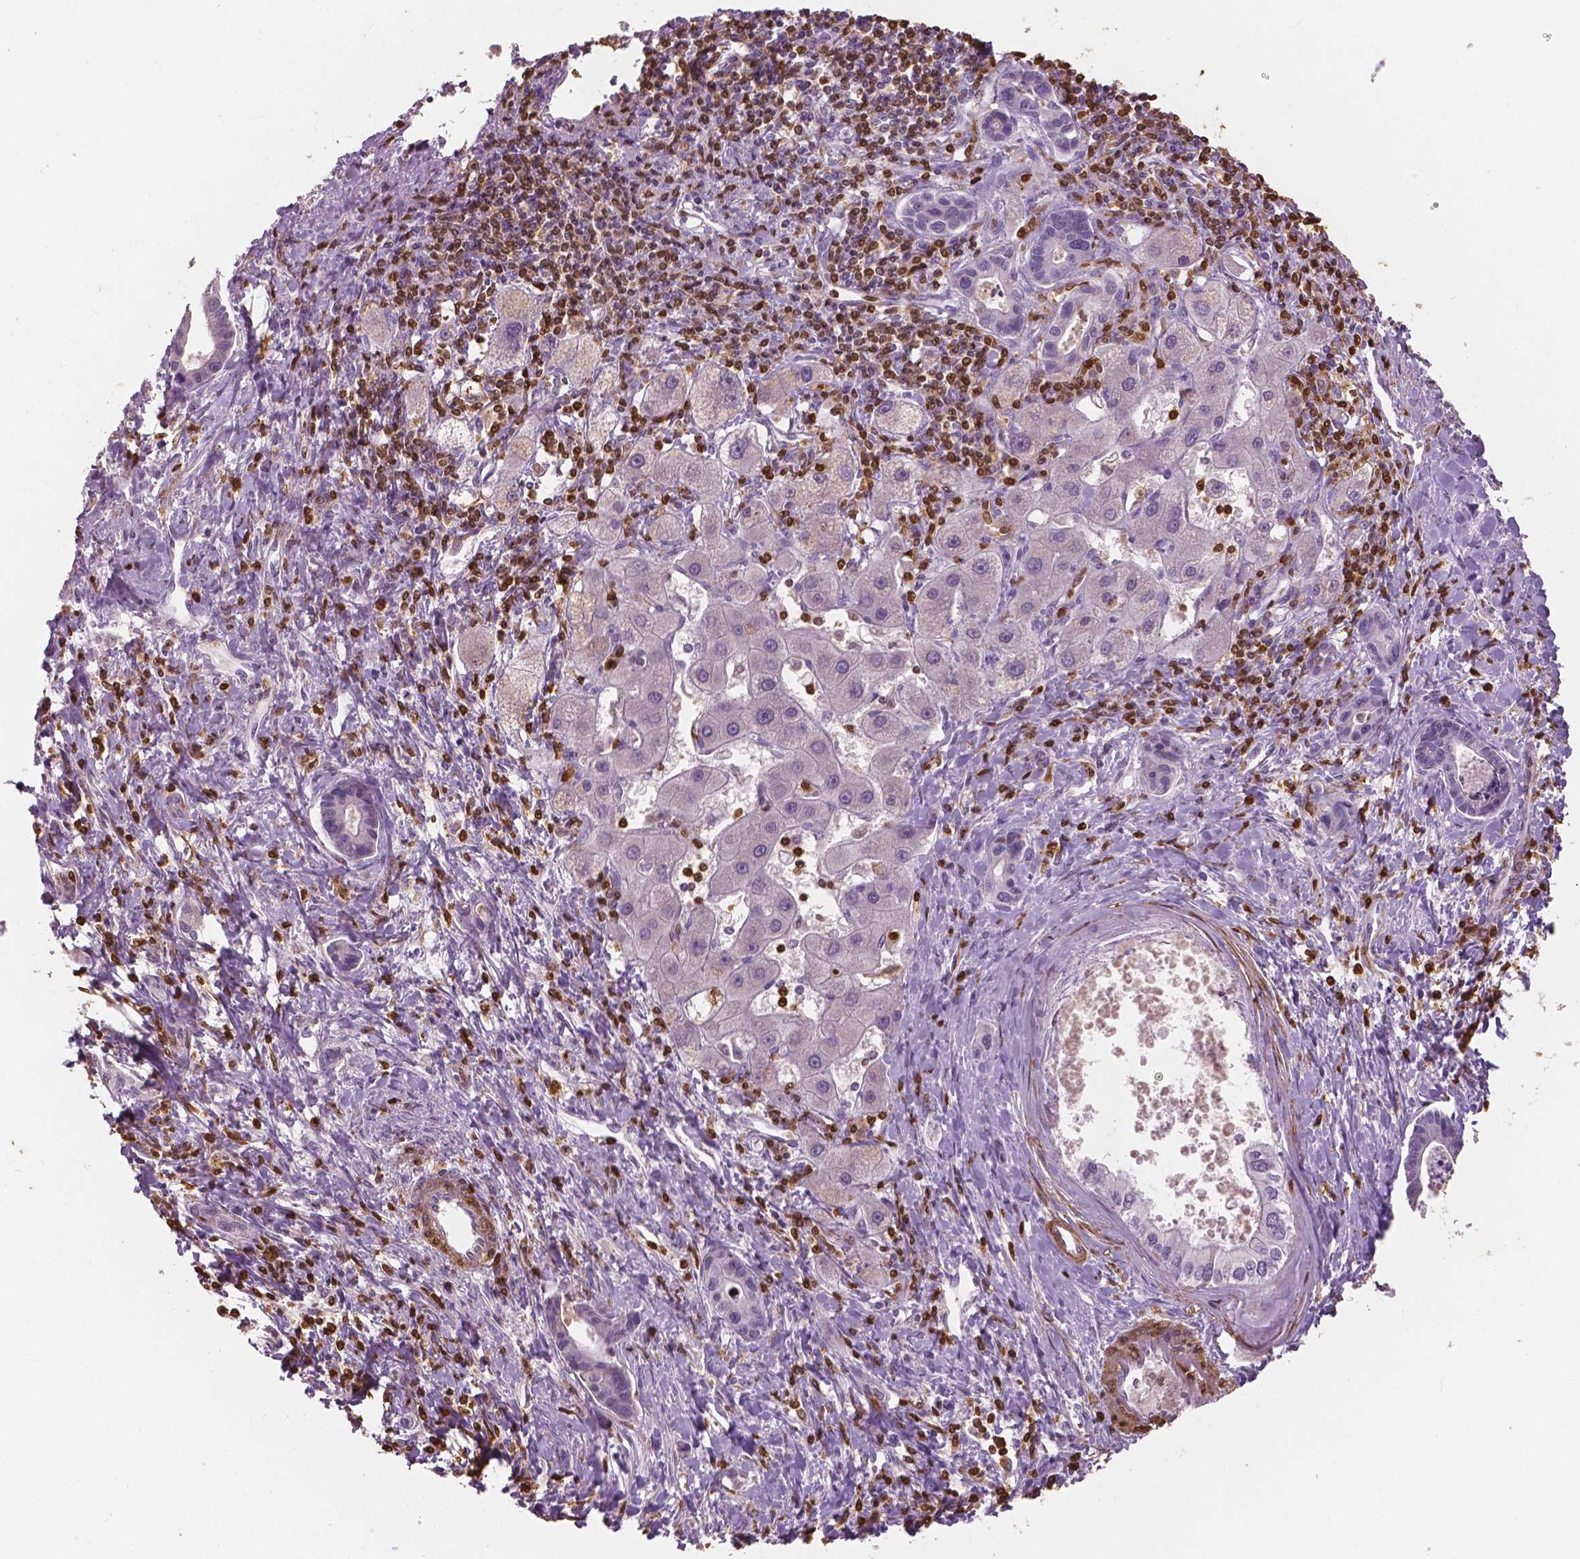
{"staining": {"intensity": "negative", "quantity": "none", "location": "none"}, "tissue": "liver cancer", "cell_type": "Tumor cells", "image_type": "cancer", "snomed": [{"axis": "morphology", "description": "Cholangiocarcinoma"}, {"axis": "topography", "description": "Liver"}], "caption": "A high-resolution image shows IHC staining of cholangiocarcinoma (liver), which shows no significant expression in tumor cells.", "gene": "S100A4", "patient": {"sex": "male", "age": 66}}